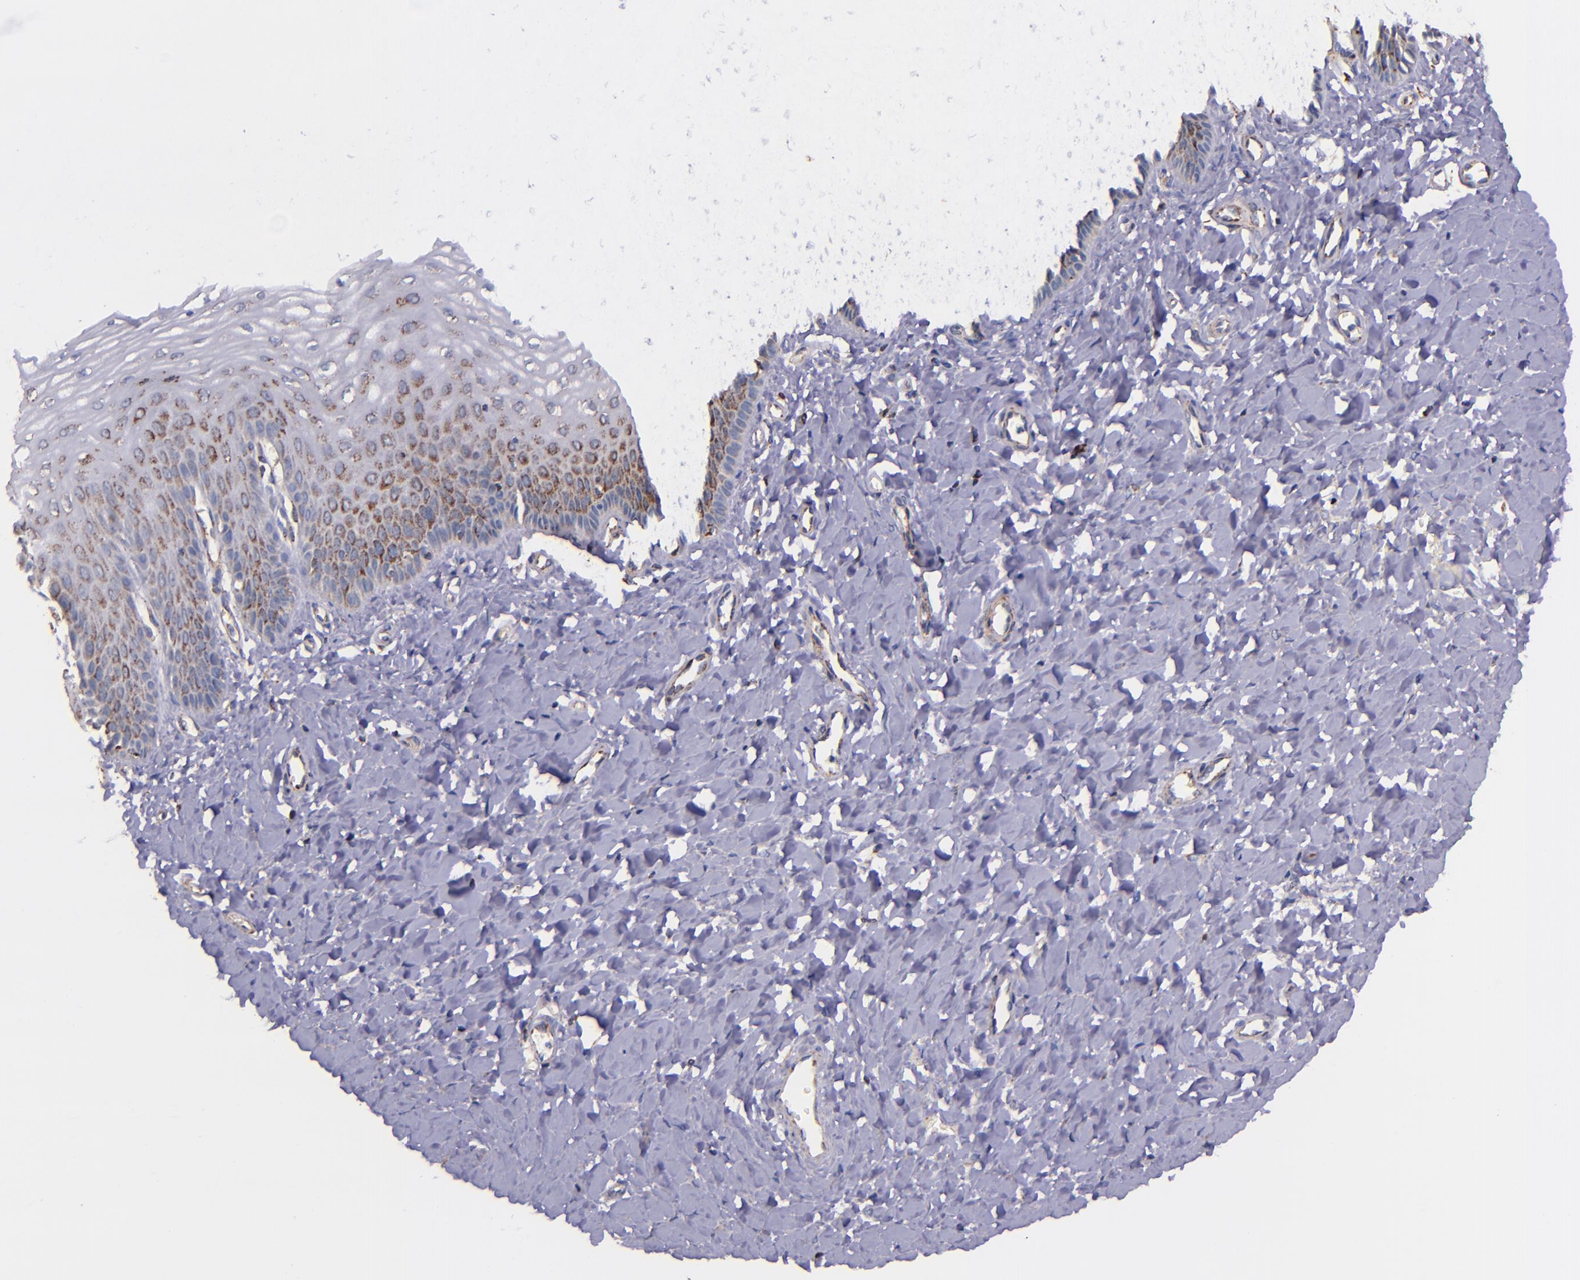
{"staining": {"intensity": "moderate", "quantity": "<25%", "location": "cytoplasmic/membranous"}, "tissue": "vagina", "cell_type": "Squamous epithelial cells", "image_type": "normal", "snomed": [{"axis": "morphology", "description": "Normal tissue, NOS"}, {"axis": "topography", "description": "Vagina"}], "caption": "An immunohistochemistry histopathology image of benign tissue is shown. Protein staining in brown shows moderate cytoplasmic/membranous positivity in vagina within squamous epithelial cells.", "gene": "IDH3G", "patient": {"sex": "female", "age": 68}}